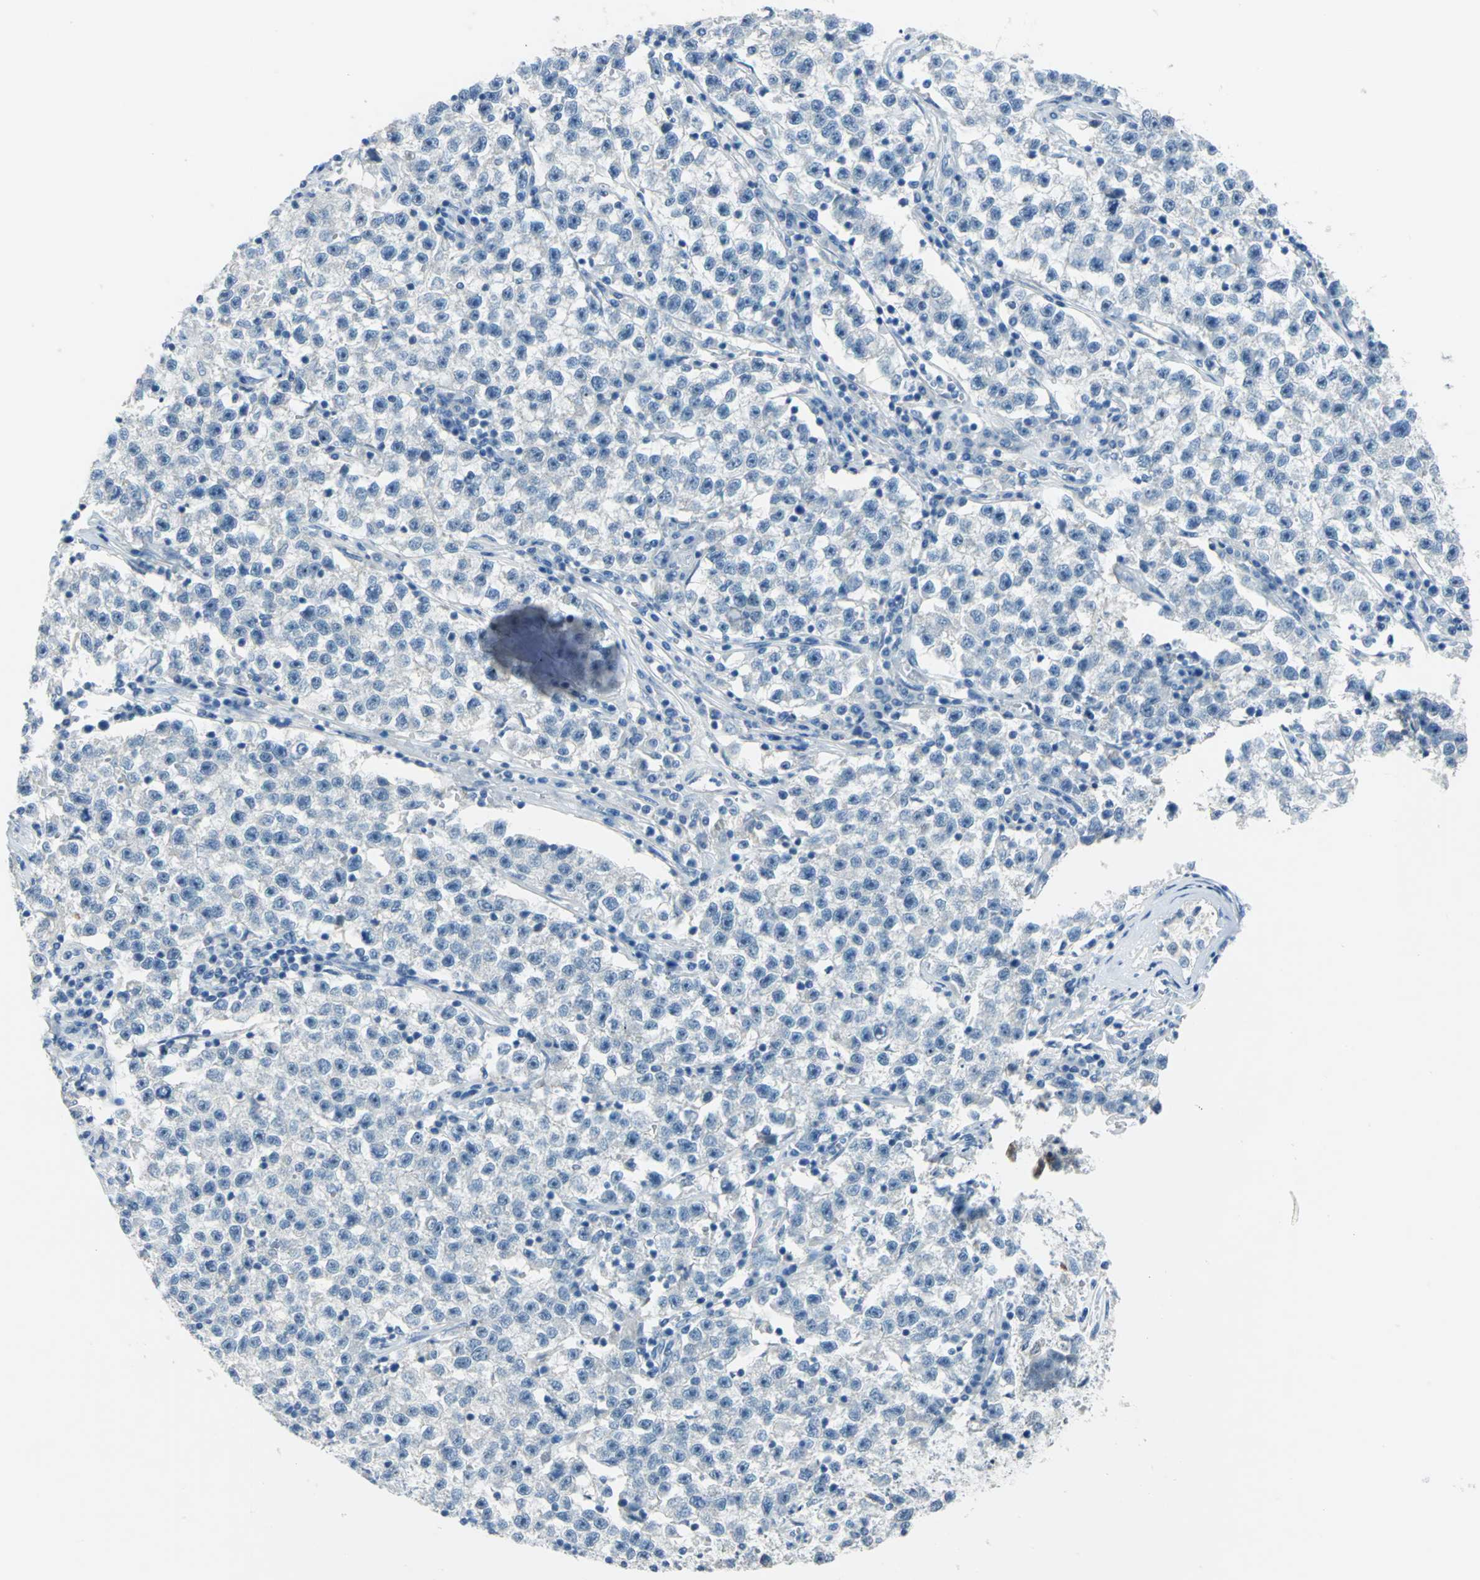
{"staining": {"intensity": "negative", "quantity": "none", "location": "none"}, "tissue": "testis cancer", "cell_type": "Tumor cells", "image_type": "cancer", "snomed": [{"axis": "morphology", "description": "Seminoma, NOS"}, {"axis": "topography", "description": "Testis"}], "caption": "A high-resolution photomicrograph shows immunohistochemistry staining of testis cancer (seminoma), which reveals no significant staining in tumor cells.", "gene": "MUC4", "patient": {"sex": "male", "age": 22}}